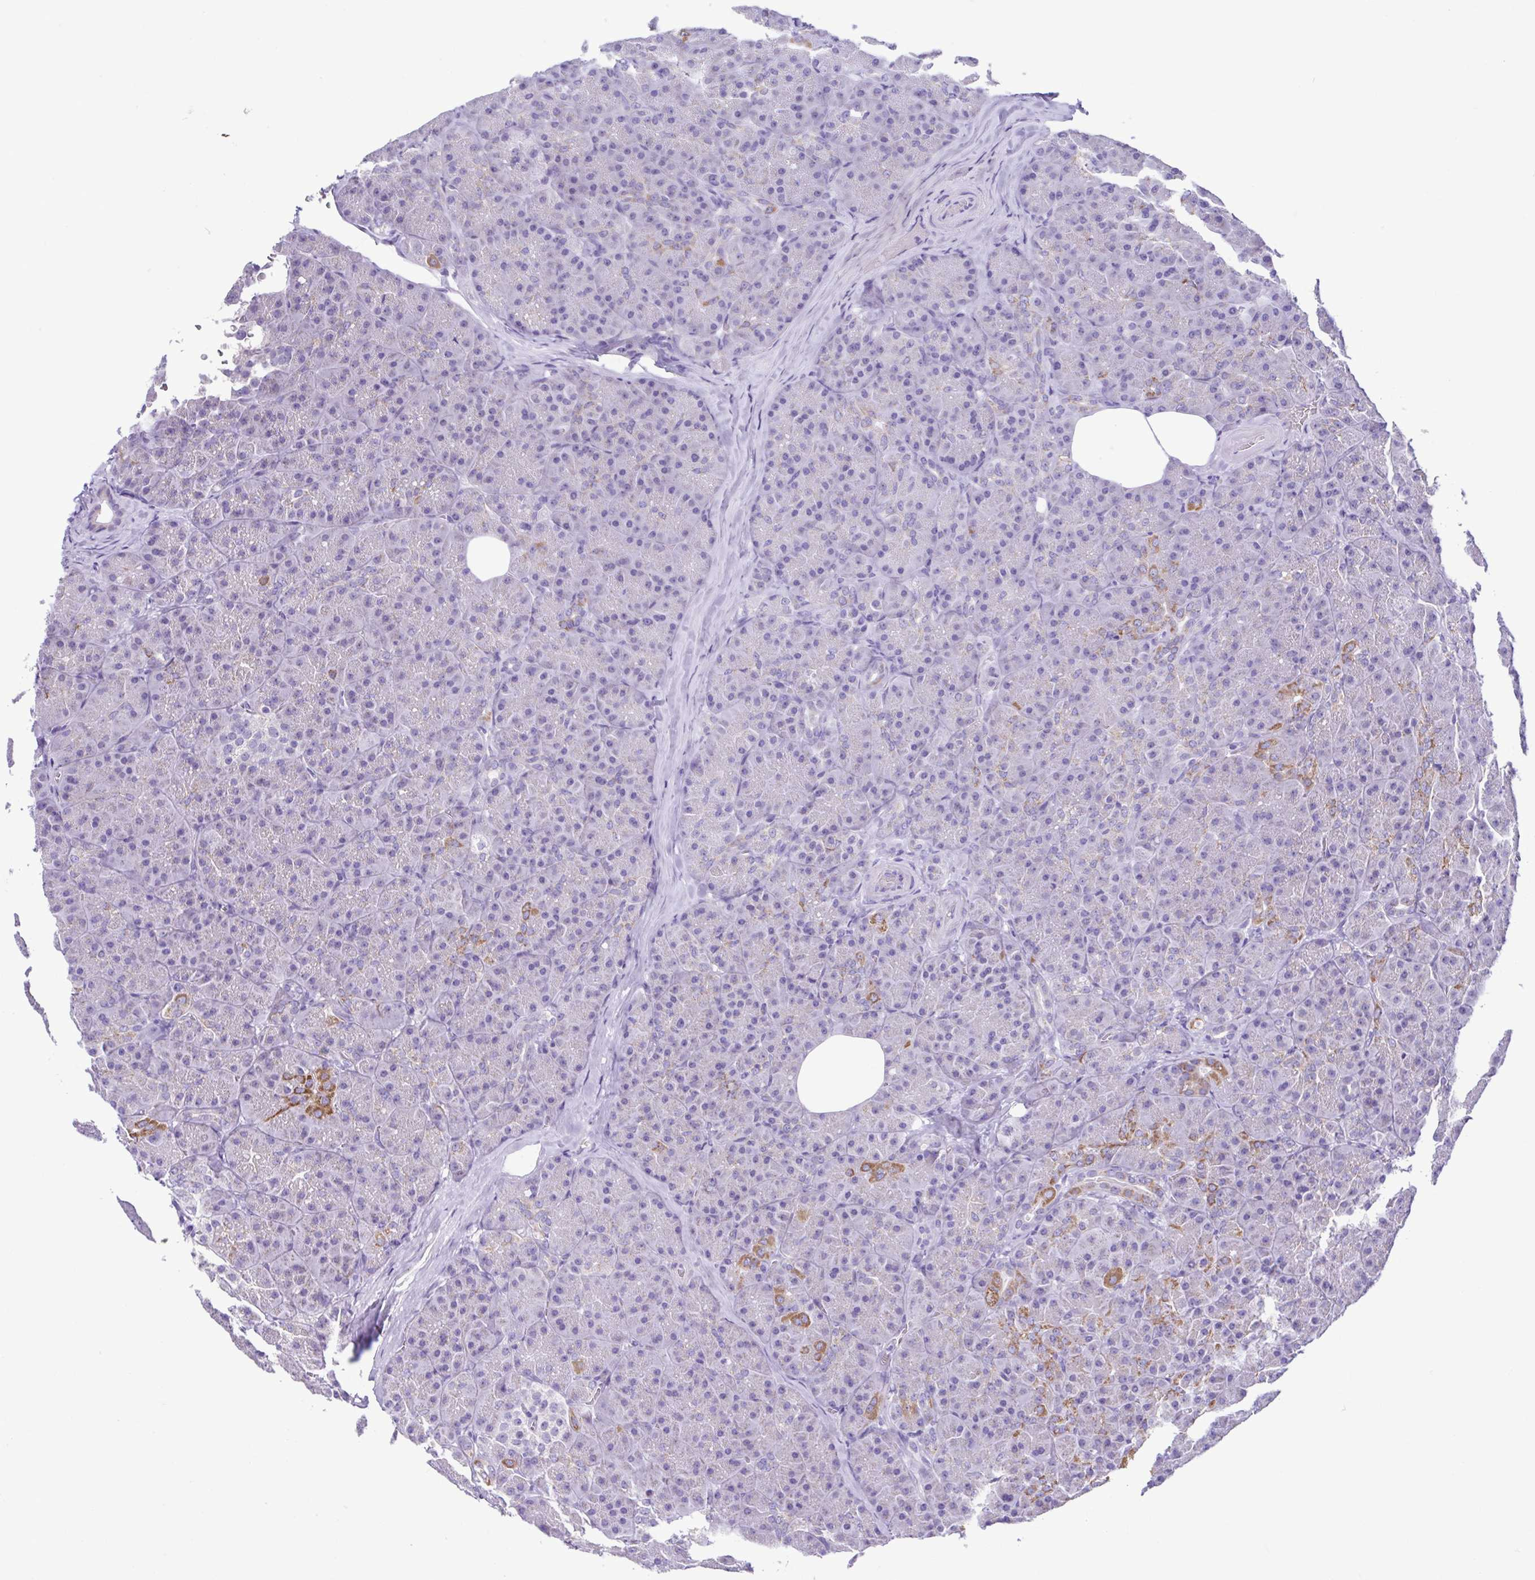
{"staining": {"intensity": "moderate", "quantity": "<25%", "location": "cytoplasmic/membranous"}, "tissue": "pancreas", "cell_type": "Exocrine glandular cells", "image_type": "normal", "snomed": [{"axis": "morphology", "description": "Normal tissue, NOS"}, {"axis": "topography", "description": "Pancreas"}], "caption": "Pancreas stained with immunohistochemistry exhibits moderate cytoplasmic/membranous positivity in about <25% of exocrine glandular cells.", "gene": "ACTRT3", "patient": {"sex": "male", "age": 57}}